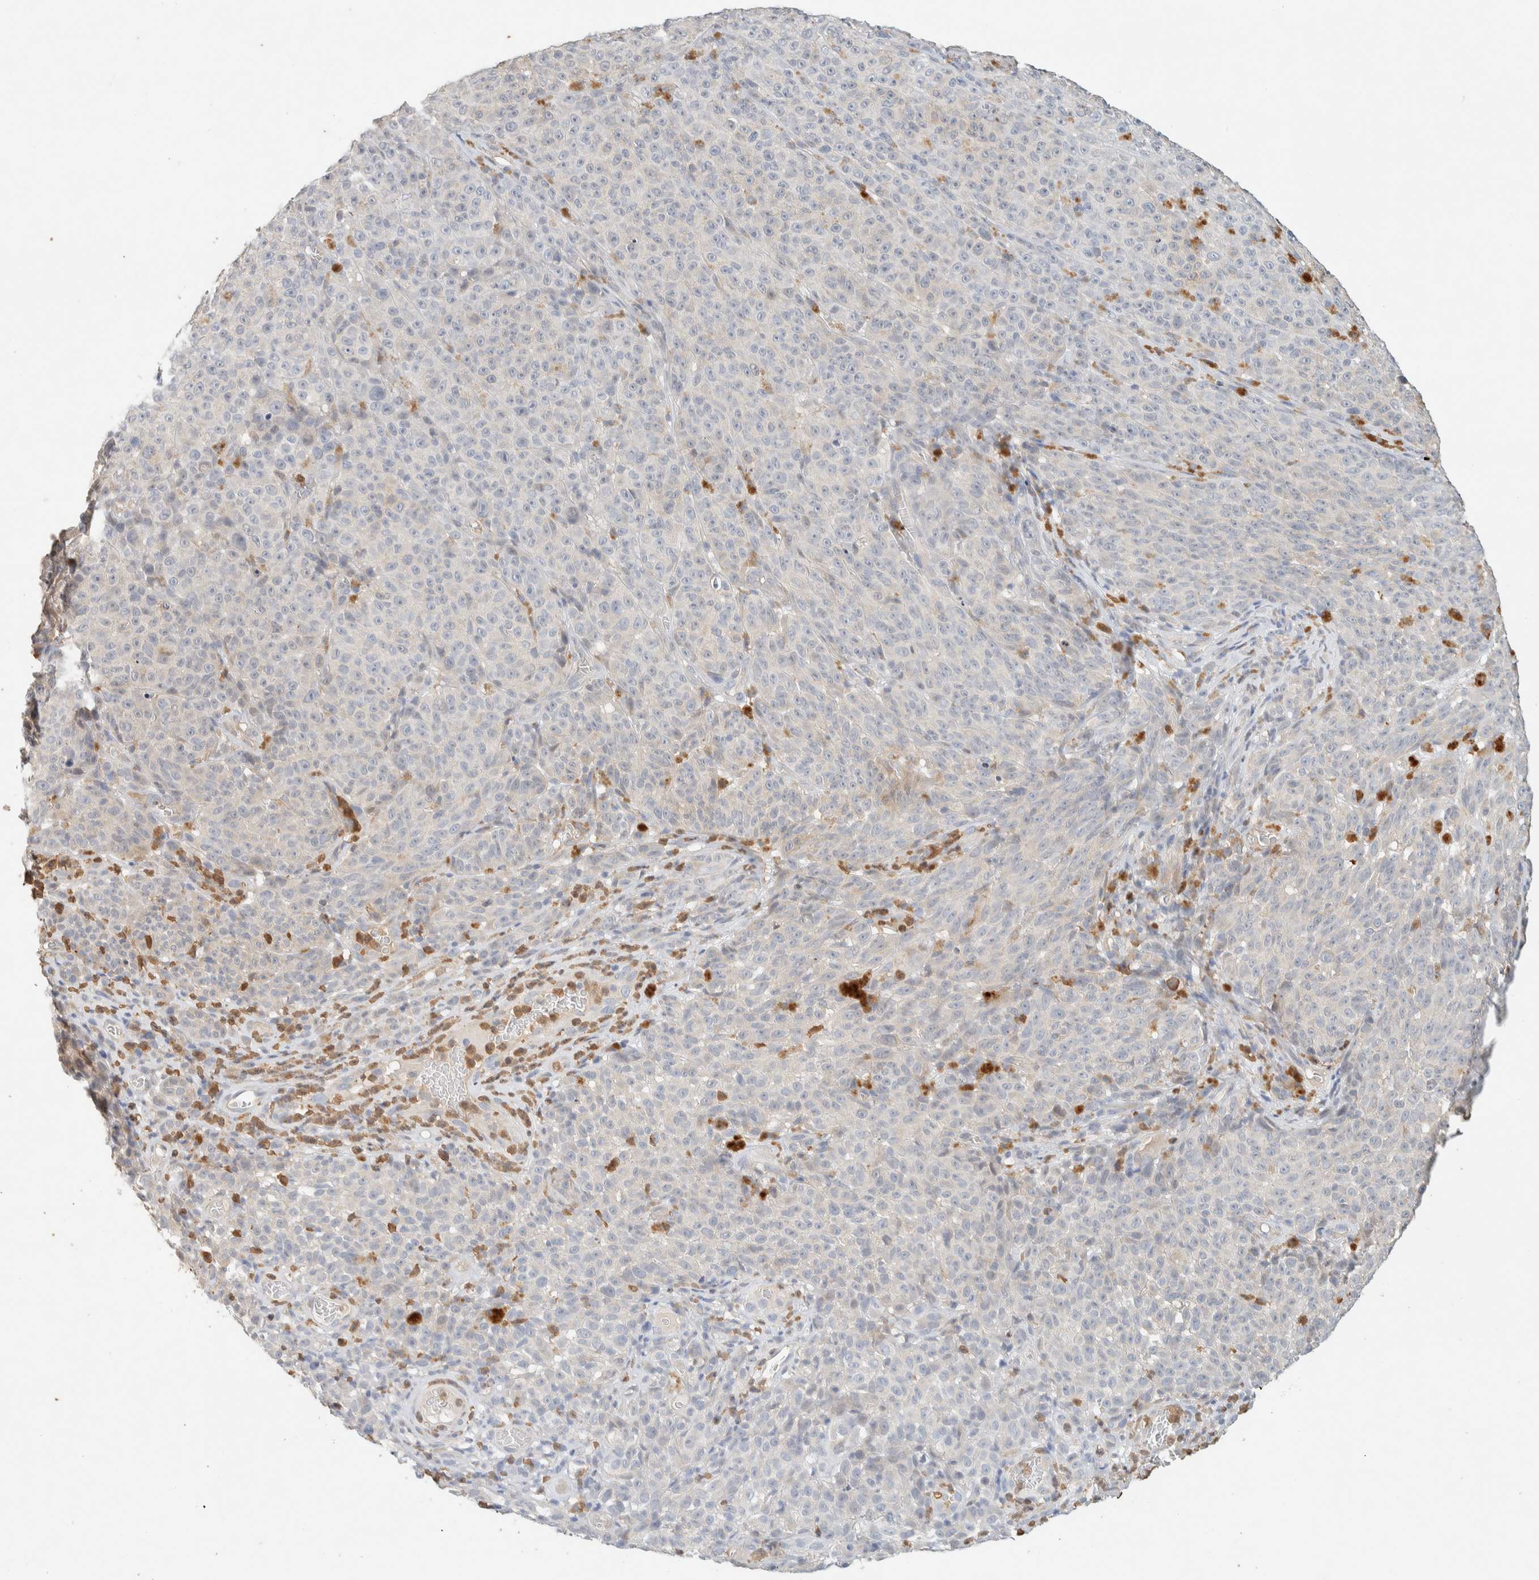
{"staining": {"intensity": "negative", "quantity": "none", "location": "none"}, "tissue": "melanoma", "cell_type": "Tumor cells", "image_type": "cancer", "snomed": [{"axis": "morphology", "description": "Malignant melanoma, NOS"}, {"axis": "topography", "description": "Skin"}], "caption": "High magnification brightfield microscopy of malignant melanoma stained with DAB (brown) and counterstained with hematoxylin (blue): tumor cells show no significant expression.", "gene": "TTC3", "patient": {"sex": "female", "age": 82}}